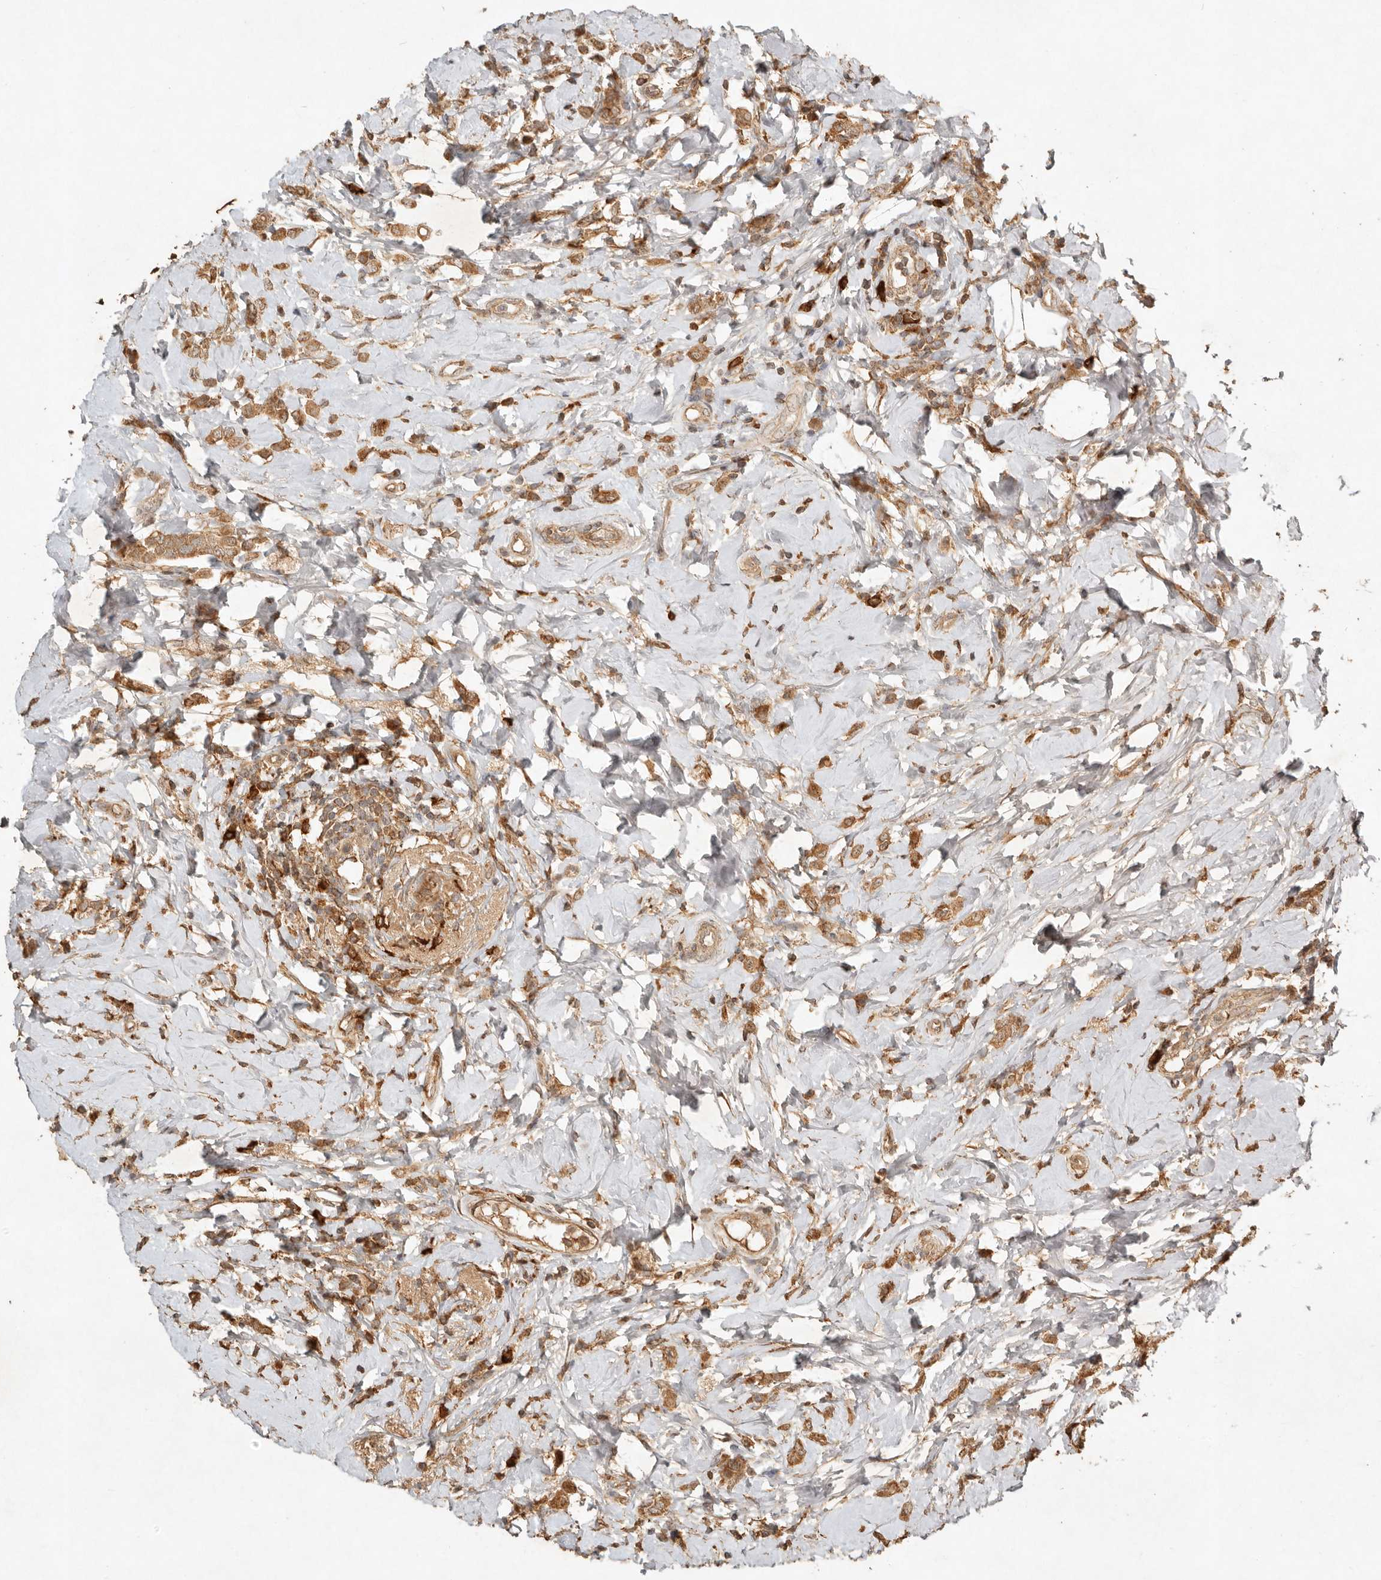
{"staining": {"intensity": "moderate", "quantity": ">75%", "location": "cytoplasmic/membranous"}, "tissue": "breast cancer", "cell_type": "Tumor cells", "image_type": "cancer", "snomed": [{"axis": "morphology", "description": "Lobular carcinoma"}, {"axis": "topography", "description": "Breast"}], "caption": "IHC (DAB) staining of human breast lobular carcinoma reveals moderate cytoplasmic/membranous protein positivity in about >75% of tumor cells. The protein of interest is shown in brown color, while the nuclei are stained blue.", "gene": "CLEC4C", "patient": {"sex": "female", "age": 47}}